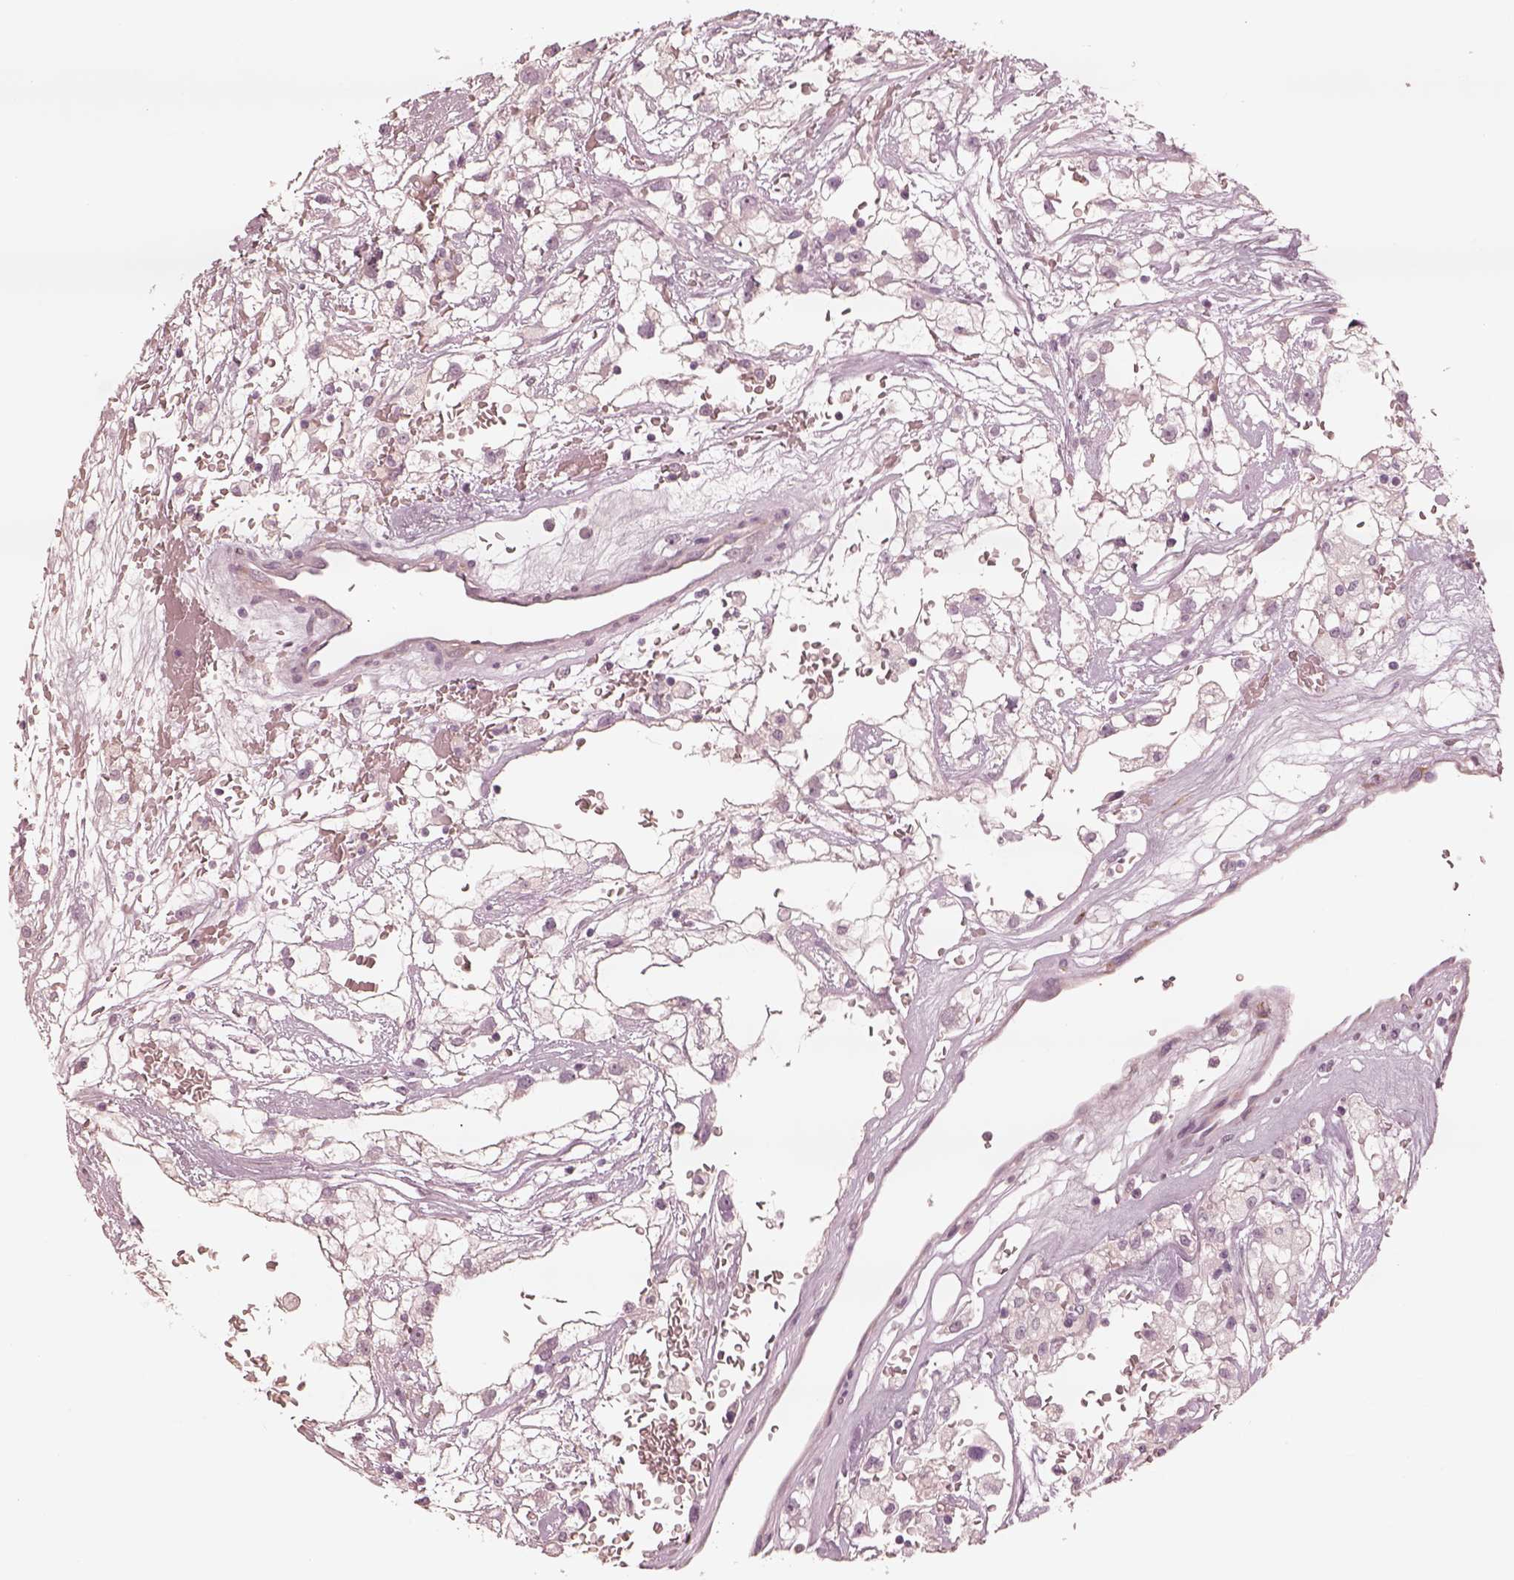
{"staining": {"intensity": "negative", "quantity": "none", "location": "none"}, "tissue": "renal cancer", "cell_type": "Tumor cells", "image_type": "cancer", "snomed": [{"axis": "morphology", "description": "Adenocarcinoma, NOS"}, {"axis": "topography", "description": "Kidney"}], "caption": "There is no significant staining in tumor cells of adenocarcinoma (renal).", "gene": "DNAAF9", "patient": {"sex": "male", "age": 59}}